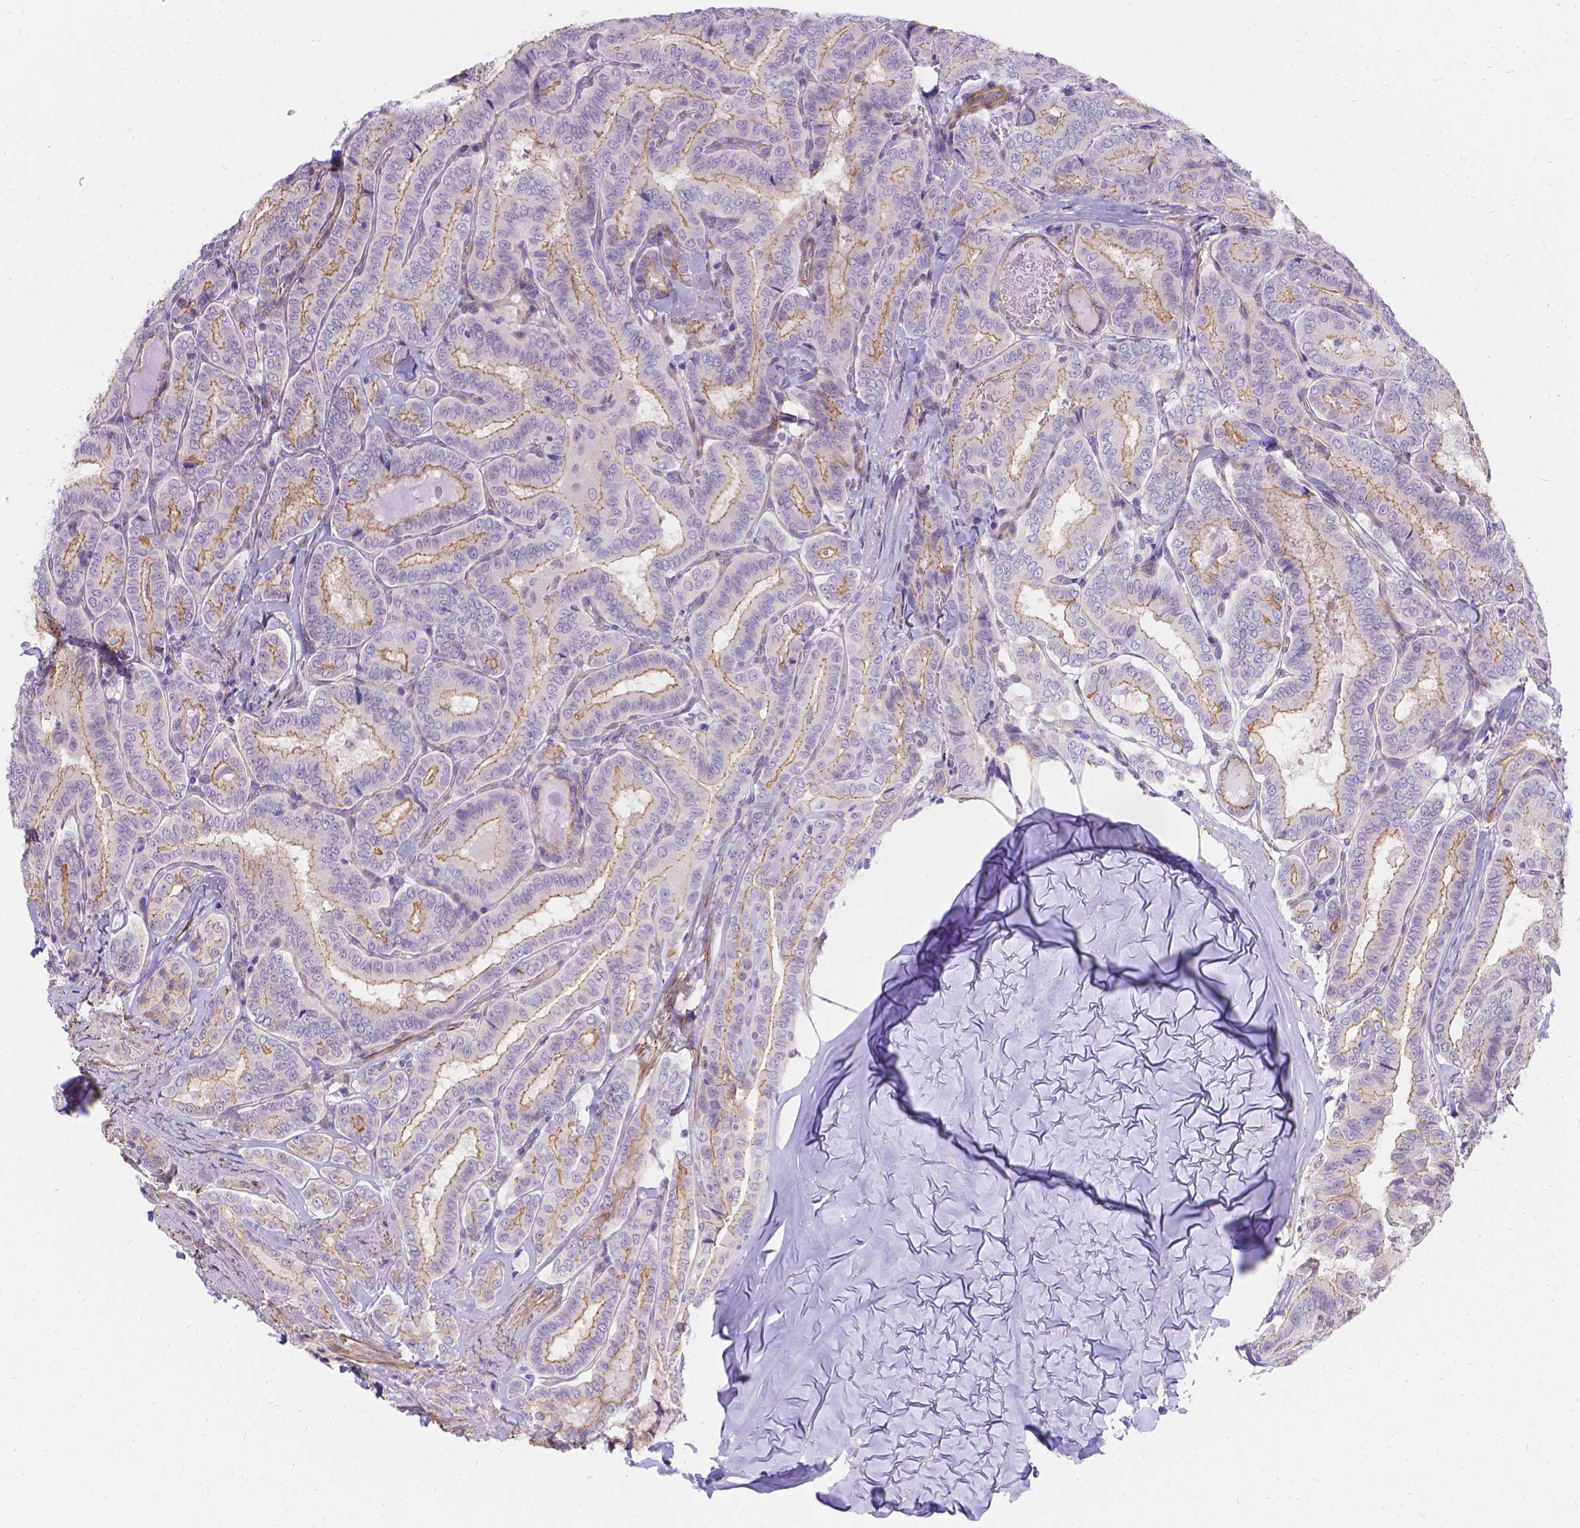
{"staining": {"intensity": "weak", "quantity": "25%-75%", "location": "cytoplasmic/membranous"}, "tissue": "thyroid cancer", "cell_type": "Tumor cells", "image_type": "cancer", "snomed": [{"axis": "morphology", "description": "Papillary adenocarcinoma, NOS"}, {"axis": "morphology", "description": "Papillary adenoma metastatic"}, {"axis": "topography", "description": "Thyroid gland"}], "caption": "About 25%-75% of tumor cells in thyroid papillary adenocarcinoma show weak cytoplasmic/membranous protein staining as visualized by brown immunohistochemical staining.", "gene": "PALS1", "patient": {"sex": "female", "age": 50}}